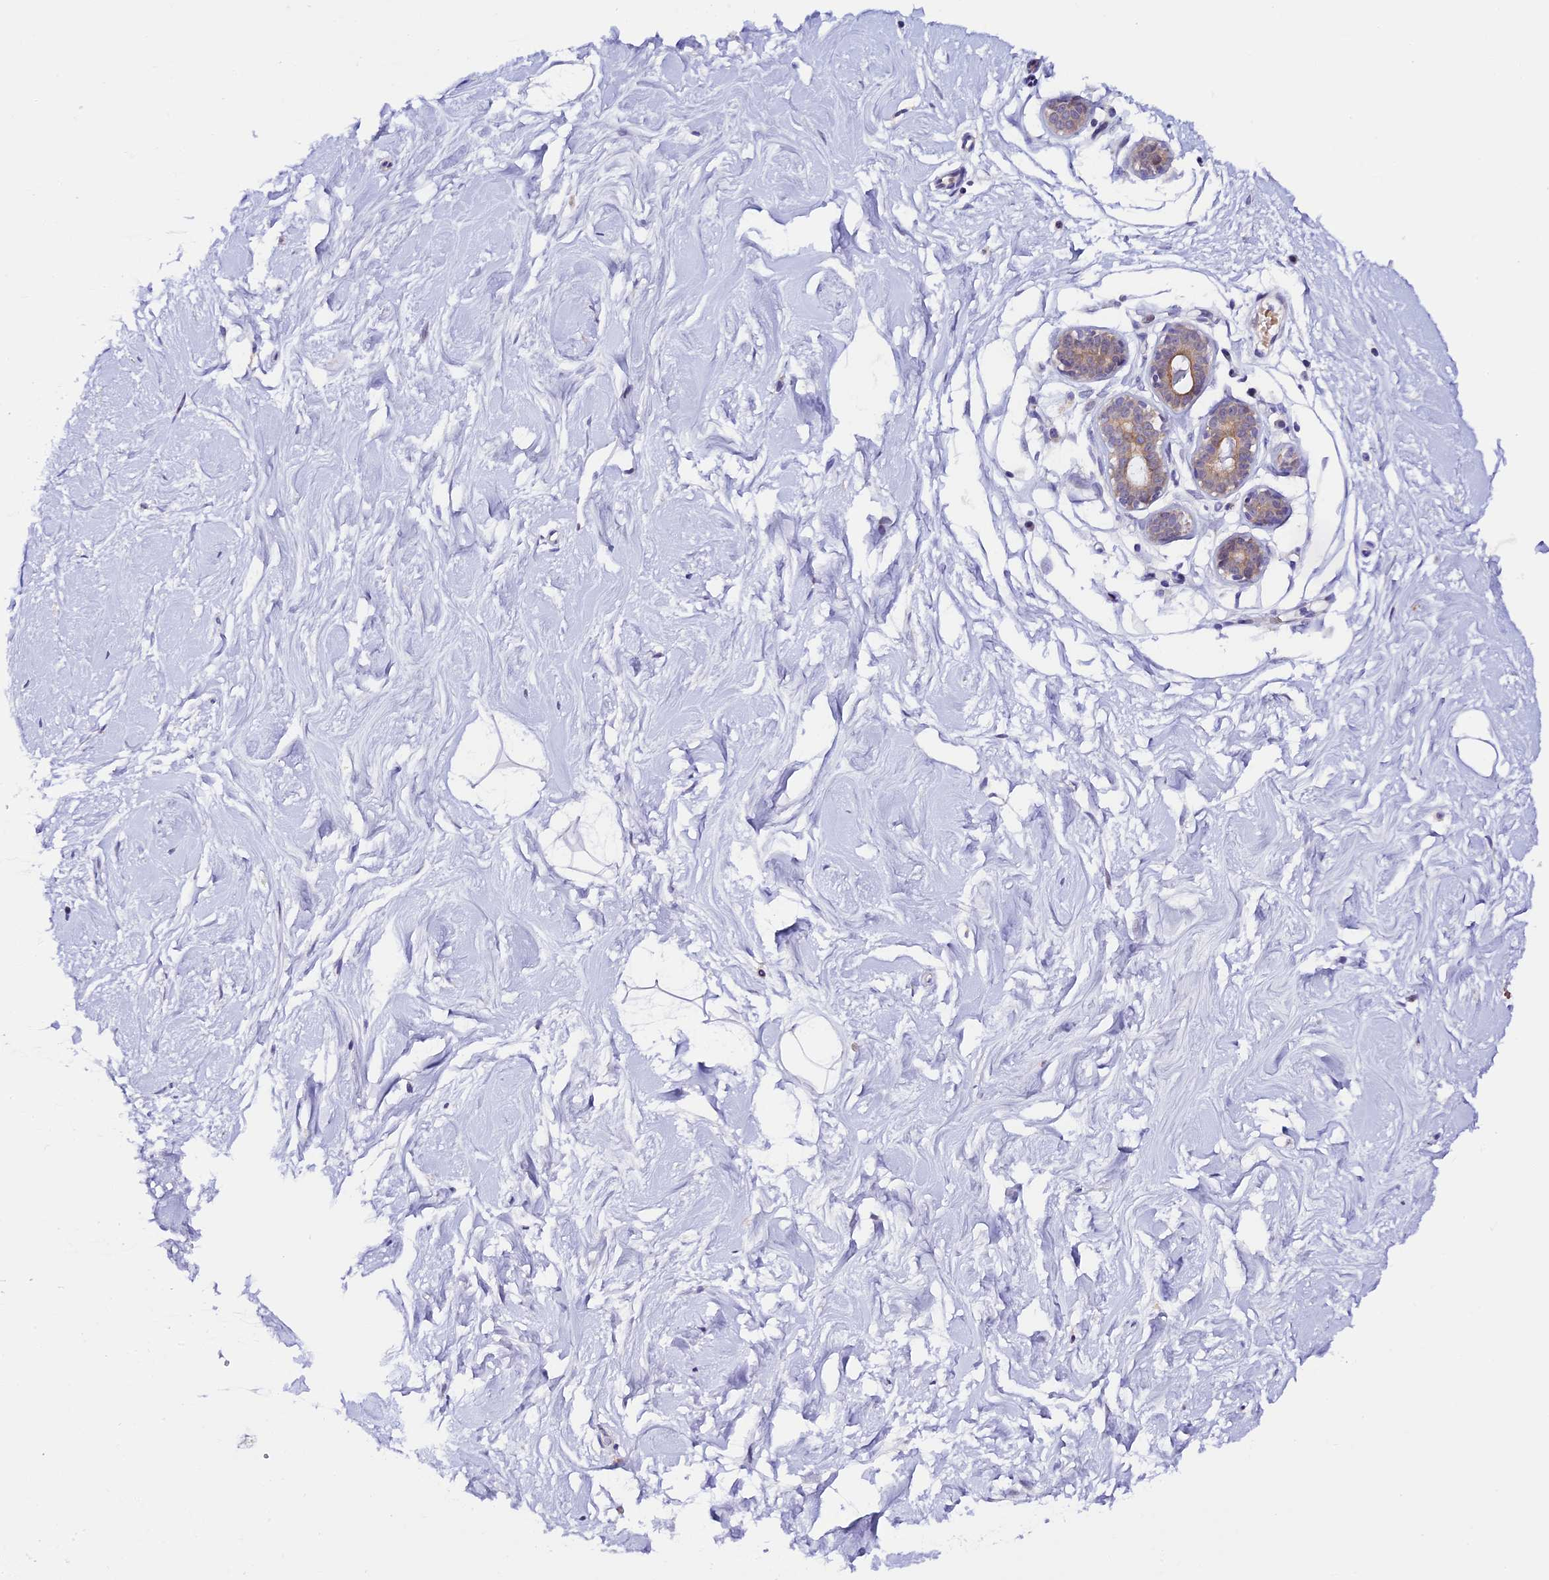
{"staining": {"intensity": "negative", "quantity": "none", "location": "none"}, "tissue": "breast", "cell_type": "Adipocytes", "image_type": "normal", "snomed": [{"axis": "morphology", "description": "Normal tissue, NOS"}, {"axis": "morphology", "description": "Adenoma, NOS"}, {"axis": "topography", "description": "Breast"}], "caption": "There is no significant positivity in adipocytes of breast. The staining is performed using DAB (3,3'-diaminobenzidine) brown chromogen with nuclei counter-stained in using hematoxylin.", "gene": "RASGEF1B", "patient": {"sex": "female", "age": 23}}